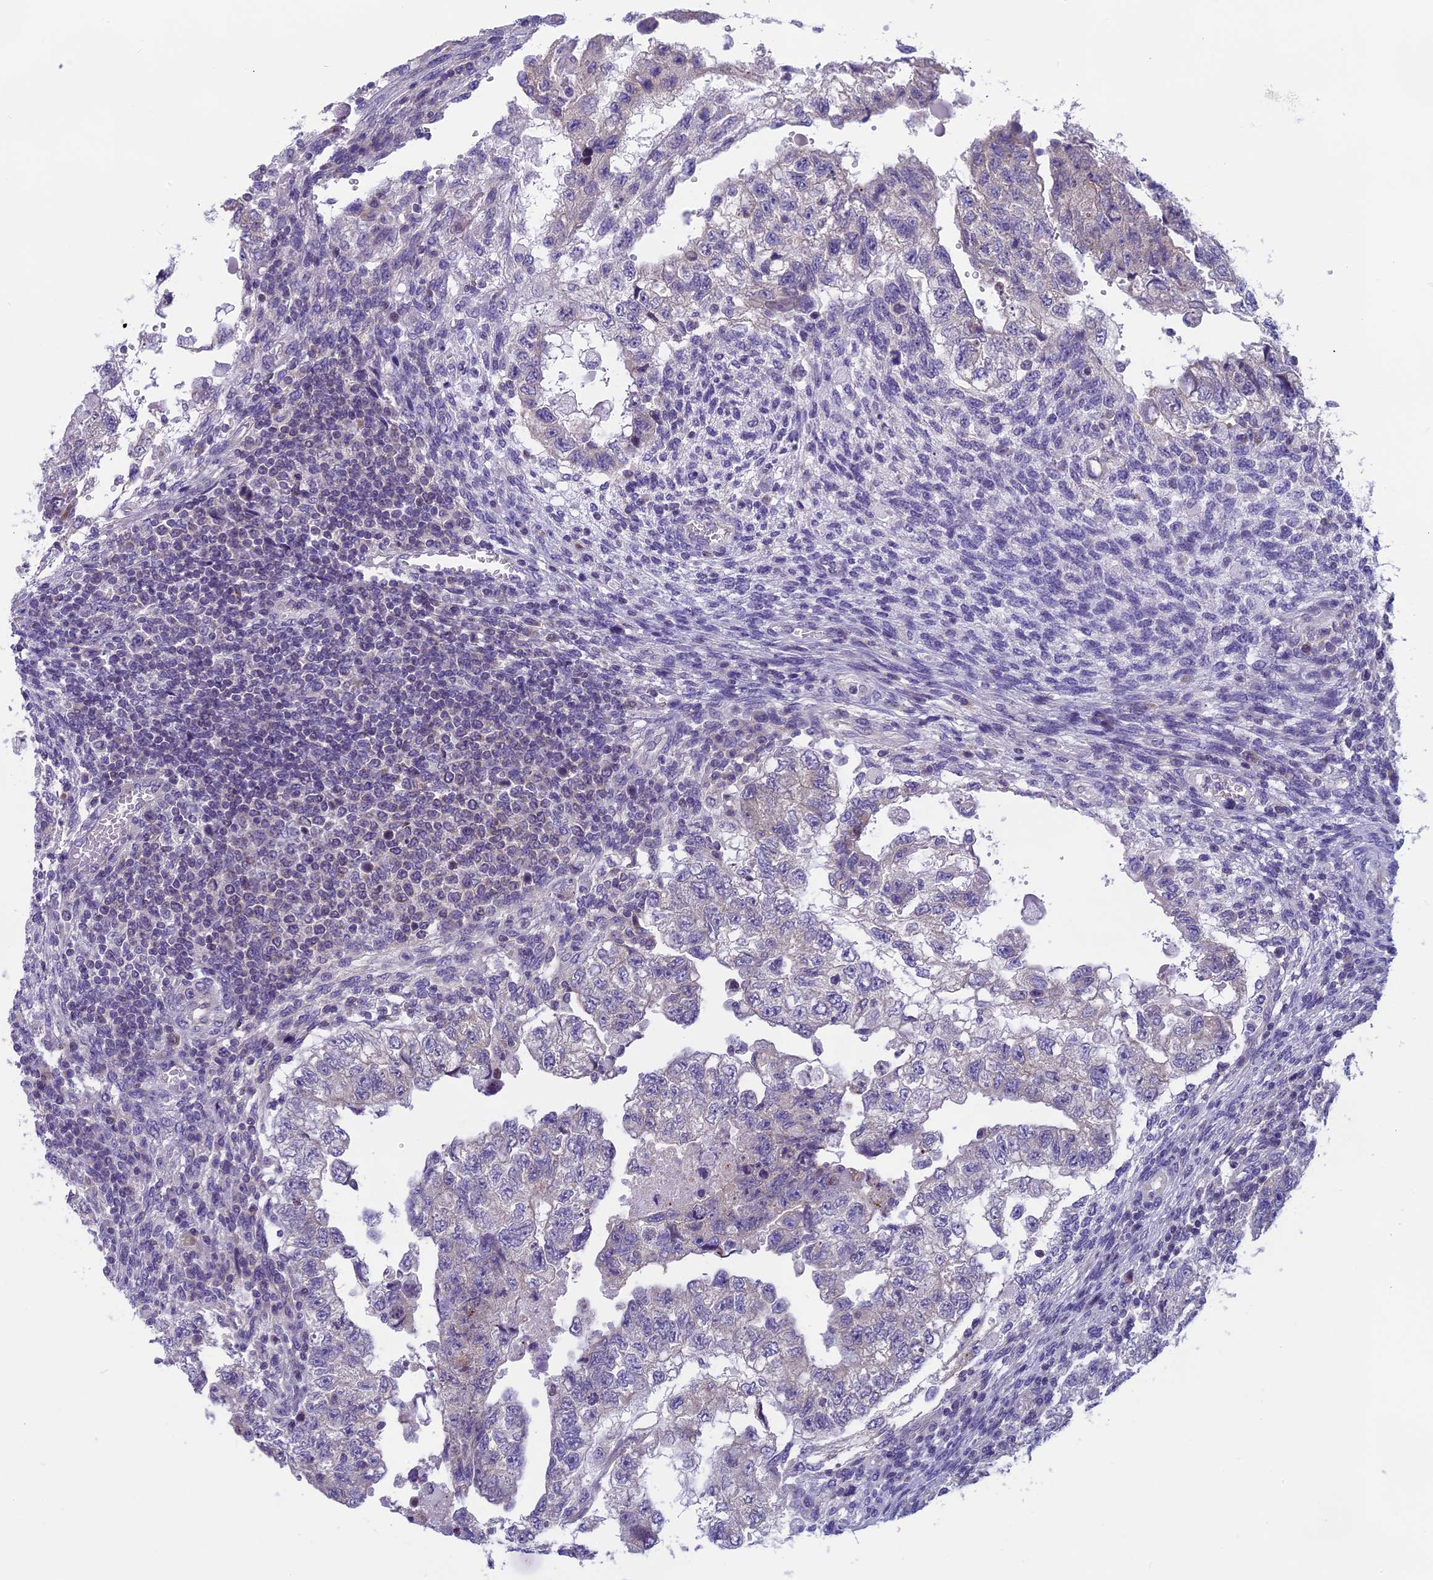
{"staining": {"intensity": "negative", "quantity": "none", "location": "none"}, "tissue": "testis cancer", "cell_type": "Tumor cells", "image_type": "cancer", "snomed": [{"axis": "morphology", "description": "Carcinoma, Embryonal, NOS"}, {"axis": "topography", "description": "Testis"}], "caption": "Immunohistochemical staining of testis cancer (embryonal carcinoma) reveals no significant expression in tumor cells.", "gene": "ARHGEF37", "patient": {"sex": "male", "age": 36}}